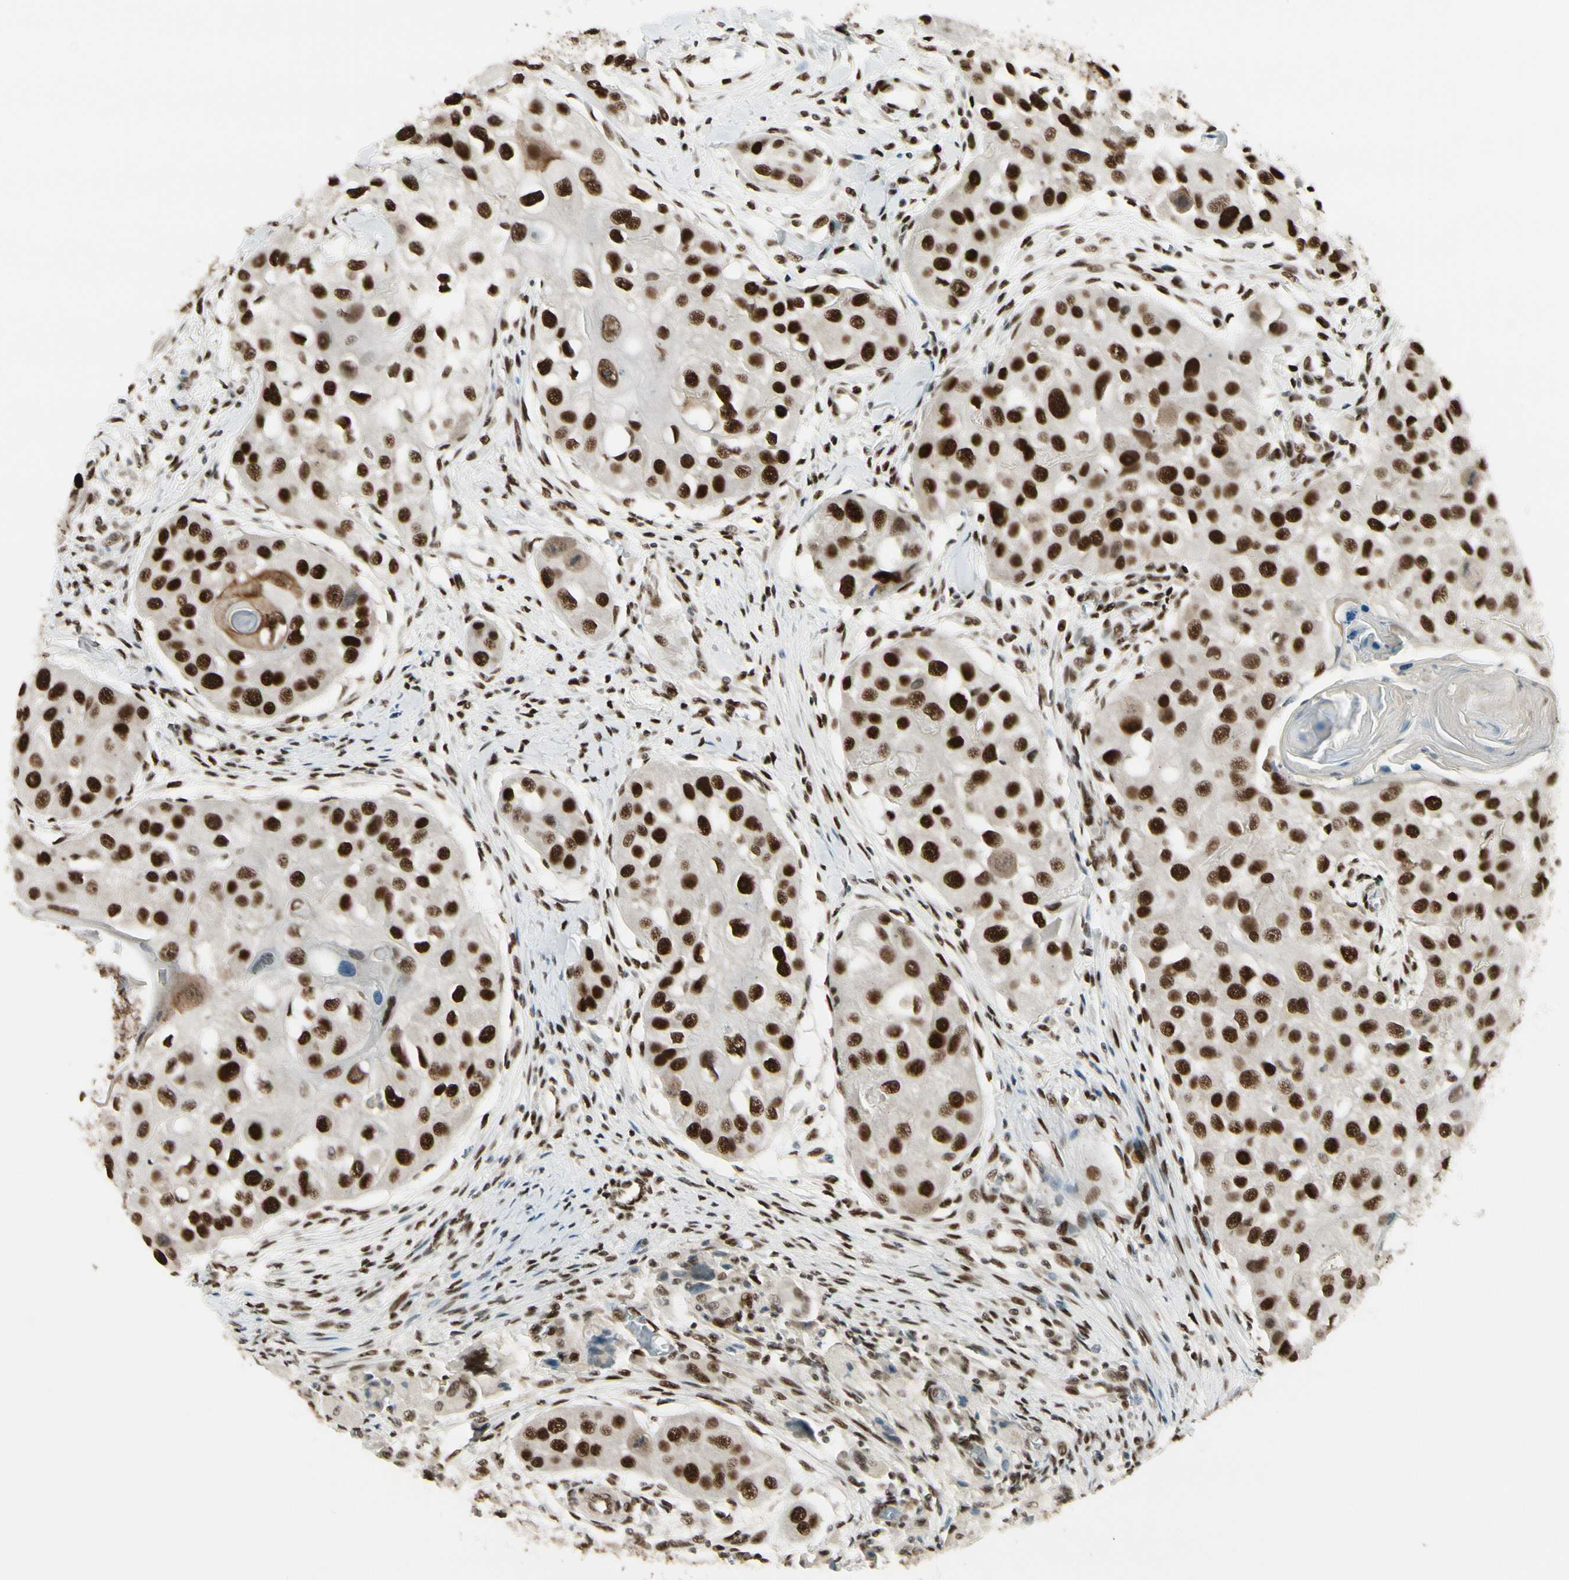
{"staining": {"intensity": "strong", "quantity": ">75%", "location": "nuclear"}, "tissue": "head and neck cancer", "cell_type": "Tumor cells", "image_type": "cancer", "snomed": [{"axis": "morphology", "description": "Normal tissue, NOS"}, {"axis": "morphology", "description": "Squamous cell carcinoma, NOS"}, {"axis": "topography", "description": "Skeletal muscle"}, {"axis": "topography", "description": "Head-Neck"}], "caption": "A histopathology image of human head and neck squamous cell carcinoma stained for a protein demonstrates strong nuclear brown staining in tumor cells.", "gene": "CHAMP1", "patient": {"sex": "male", "age": 51}}